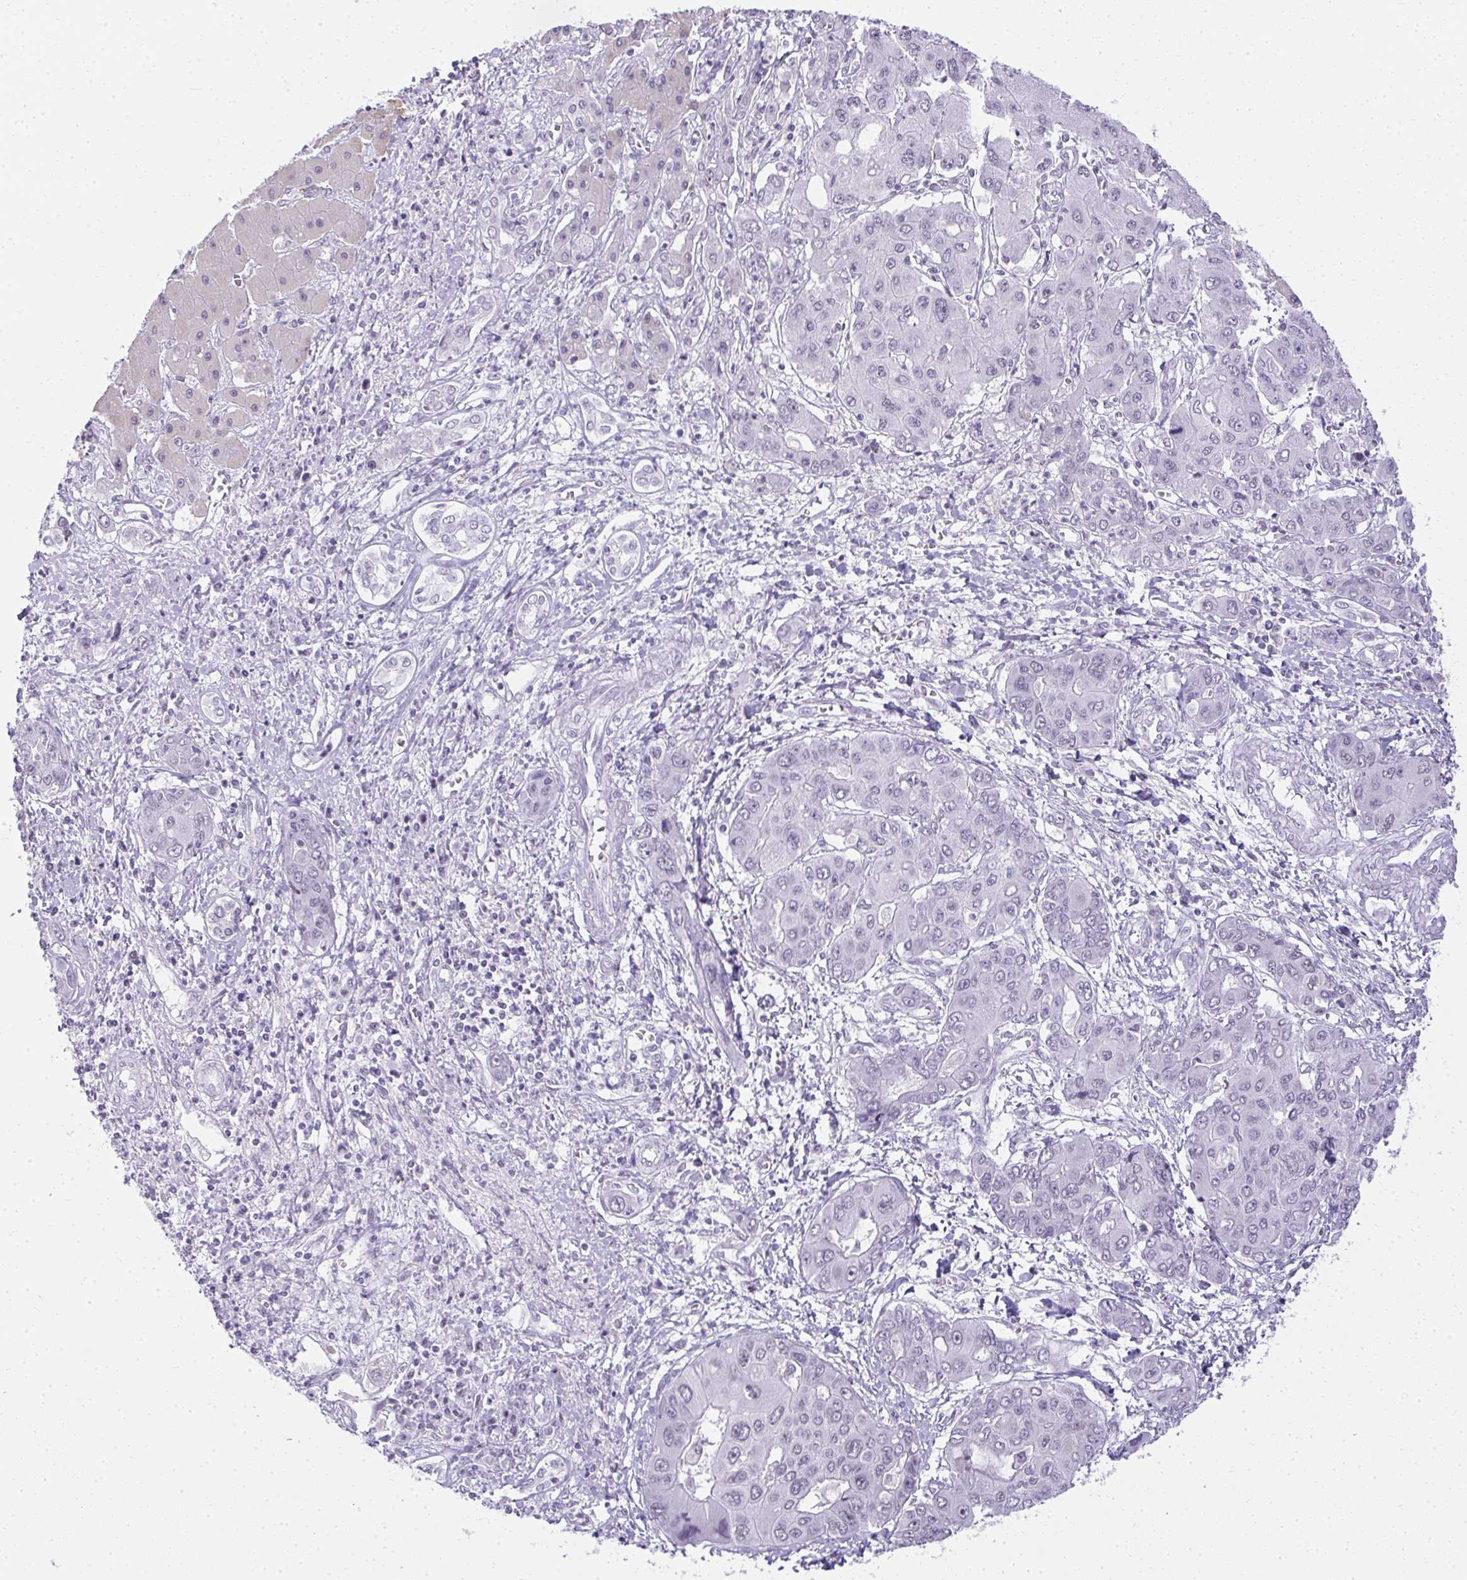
{"staining": {"intensity": "negative", "quantity": "none", "location": "none"}, "tissue": "liver cancer", "cell_type": "Tumor cells", "image_type": "cancer", "snomed": [{"axis": "morphology", "description": "Cholangiocarcinoma"}, {"axis": "topography", "description": "Liver"}], "caption": "Liver cancer (cholangiocarcinoma) was stained to show a protein in brown. There is no significant staining in tumor cells.", "gene": "PLA2G1B", "patient": {"sex": "male", "age": 67}}